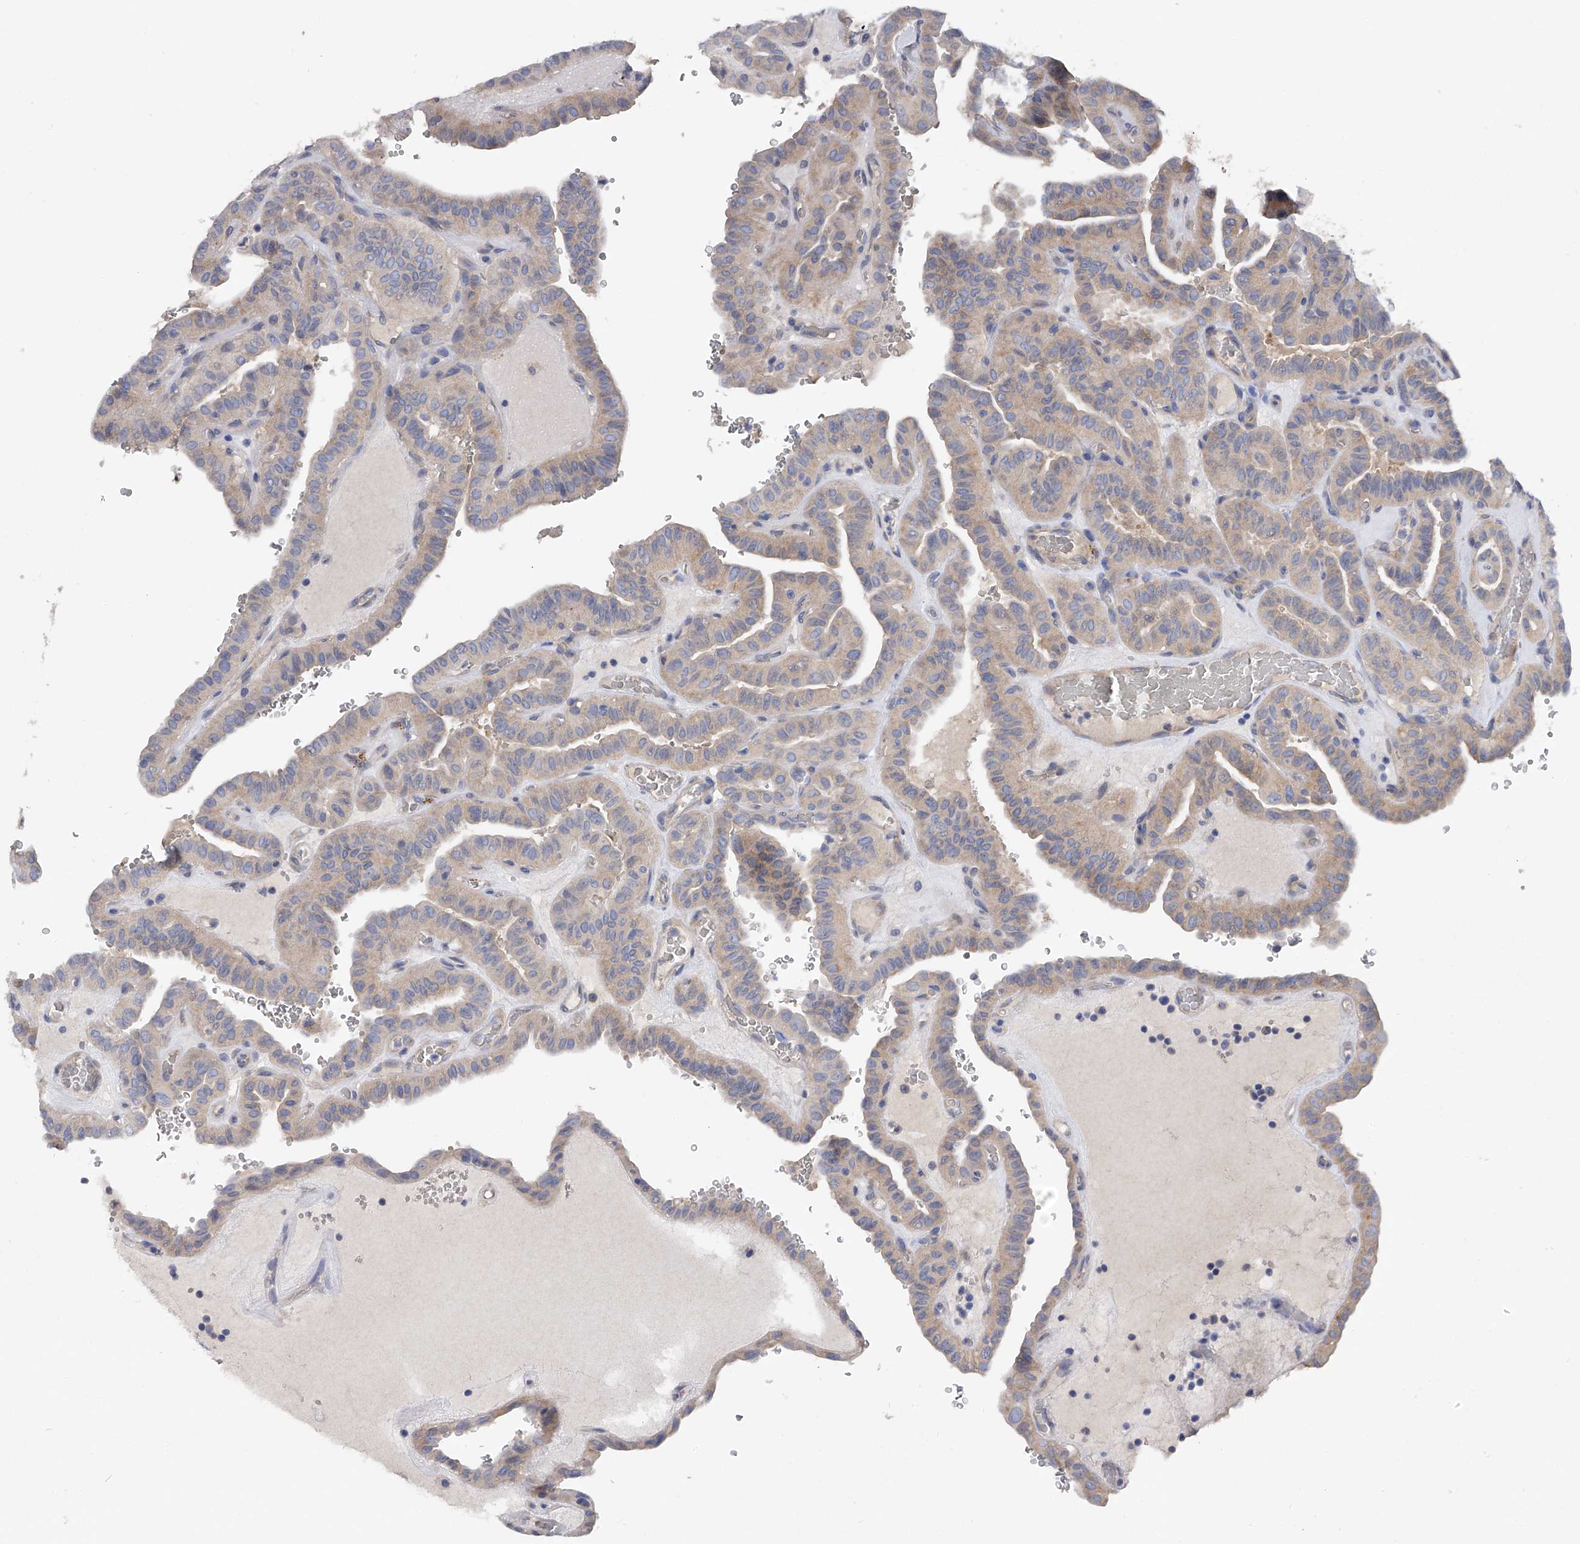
{"staining": {"intensity": "weak", "quantity": "<25%", "location": "cytoplasmic/membranous"}, "tissue": "thyroid cancer", "cell_type": "Tumor cells", "image_type": "cancer", "snomed": [{"axis": "morphology", "description": "Papillary adenocarcinoma, NOS"}, {"axis": "topography", "description": "Thyroid gland"}], "caption": "This is an immunohistochemistry (IHC) photomicrograph of papillary adenocarcinoma (thyroid). There is no staining in tumor cells.", "gene": "RWDD2A", "patient": {"sex": "male", "age": 77}}